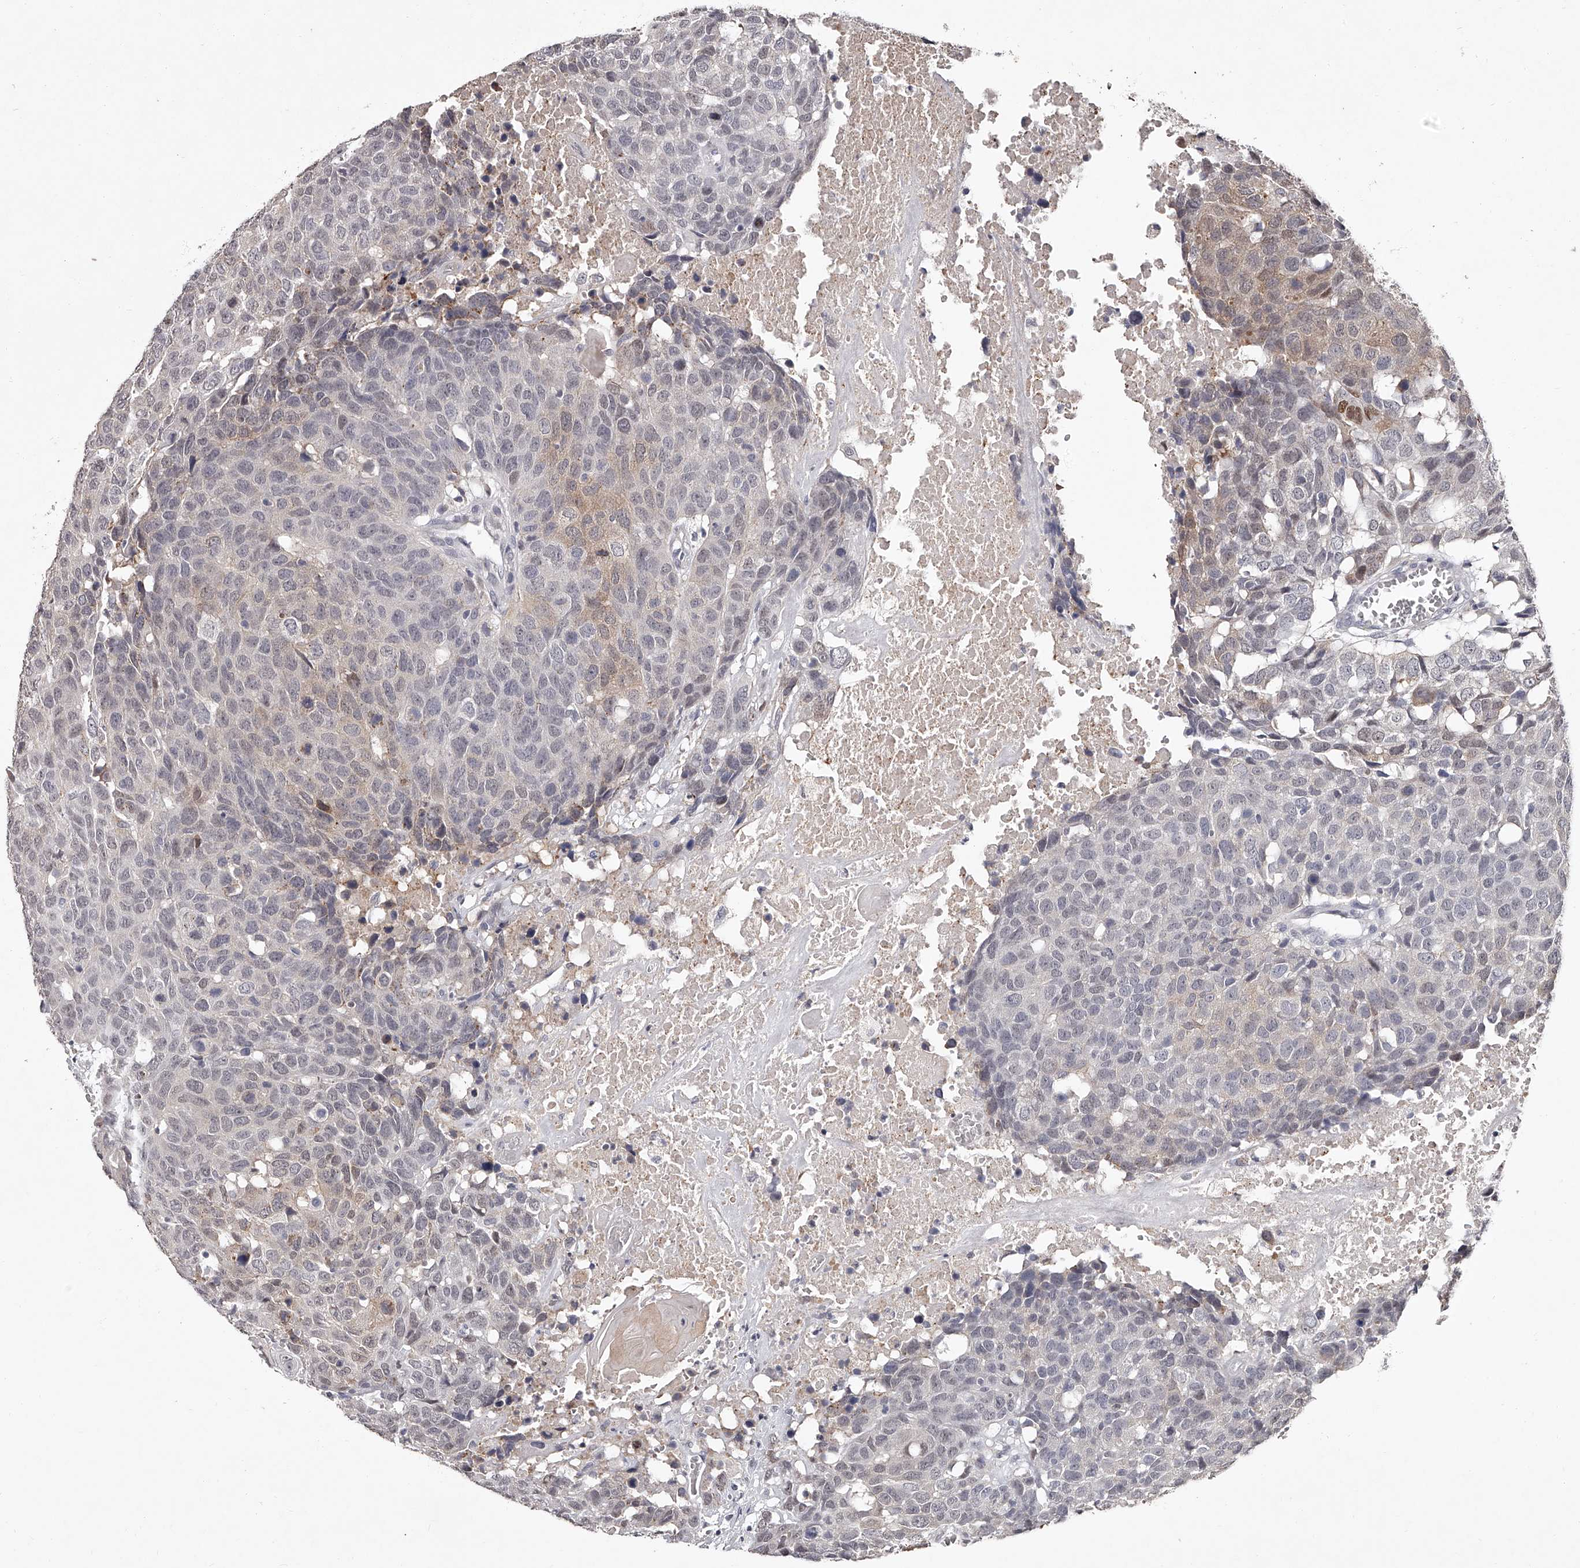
{"staining": {"intensity": "weak", "quantity": "<25%", "location": "cytoplasmic/membranous"}, "tissue": "head and neck cancer", "cell_type": "Tumor cells", "image_type": "cancer", "snomed": [{"axis": "morphology", "description": "Squamous cell carcinoma, NOS"}, {"axis": "topography", "description": "Head-Neck"}], "caption": "Tumor cells are negative for protein expression in human head and neck cancer (squamous cell carcinoma).", "gene": "NT5DC1", "patient": {"sex": "male", "age": 66}}